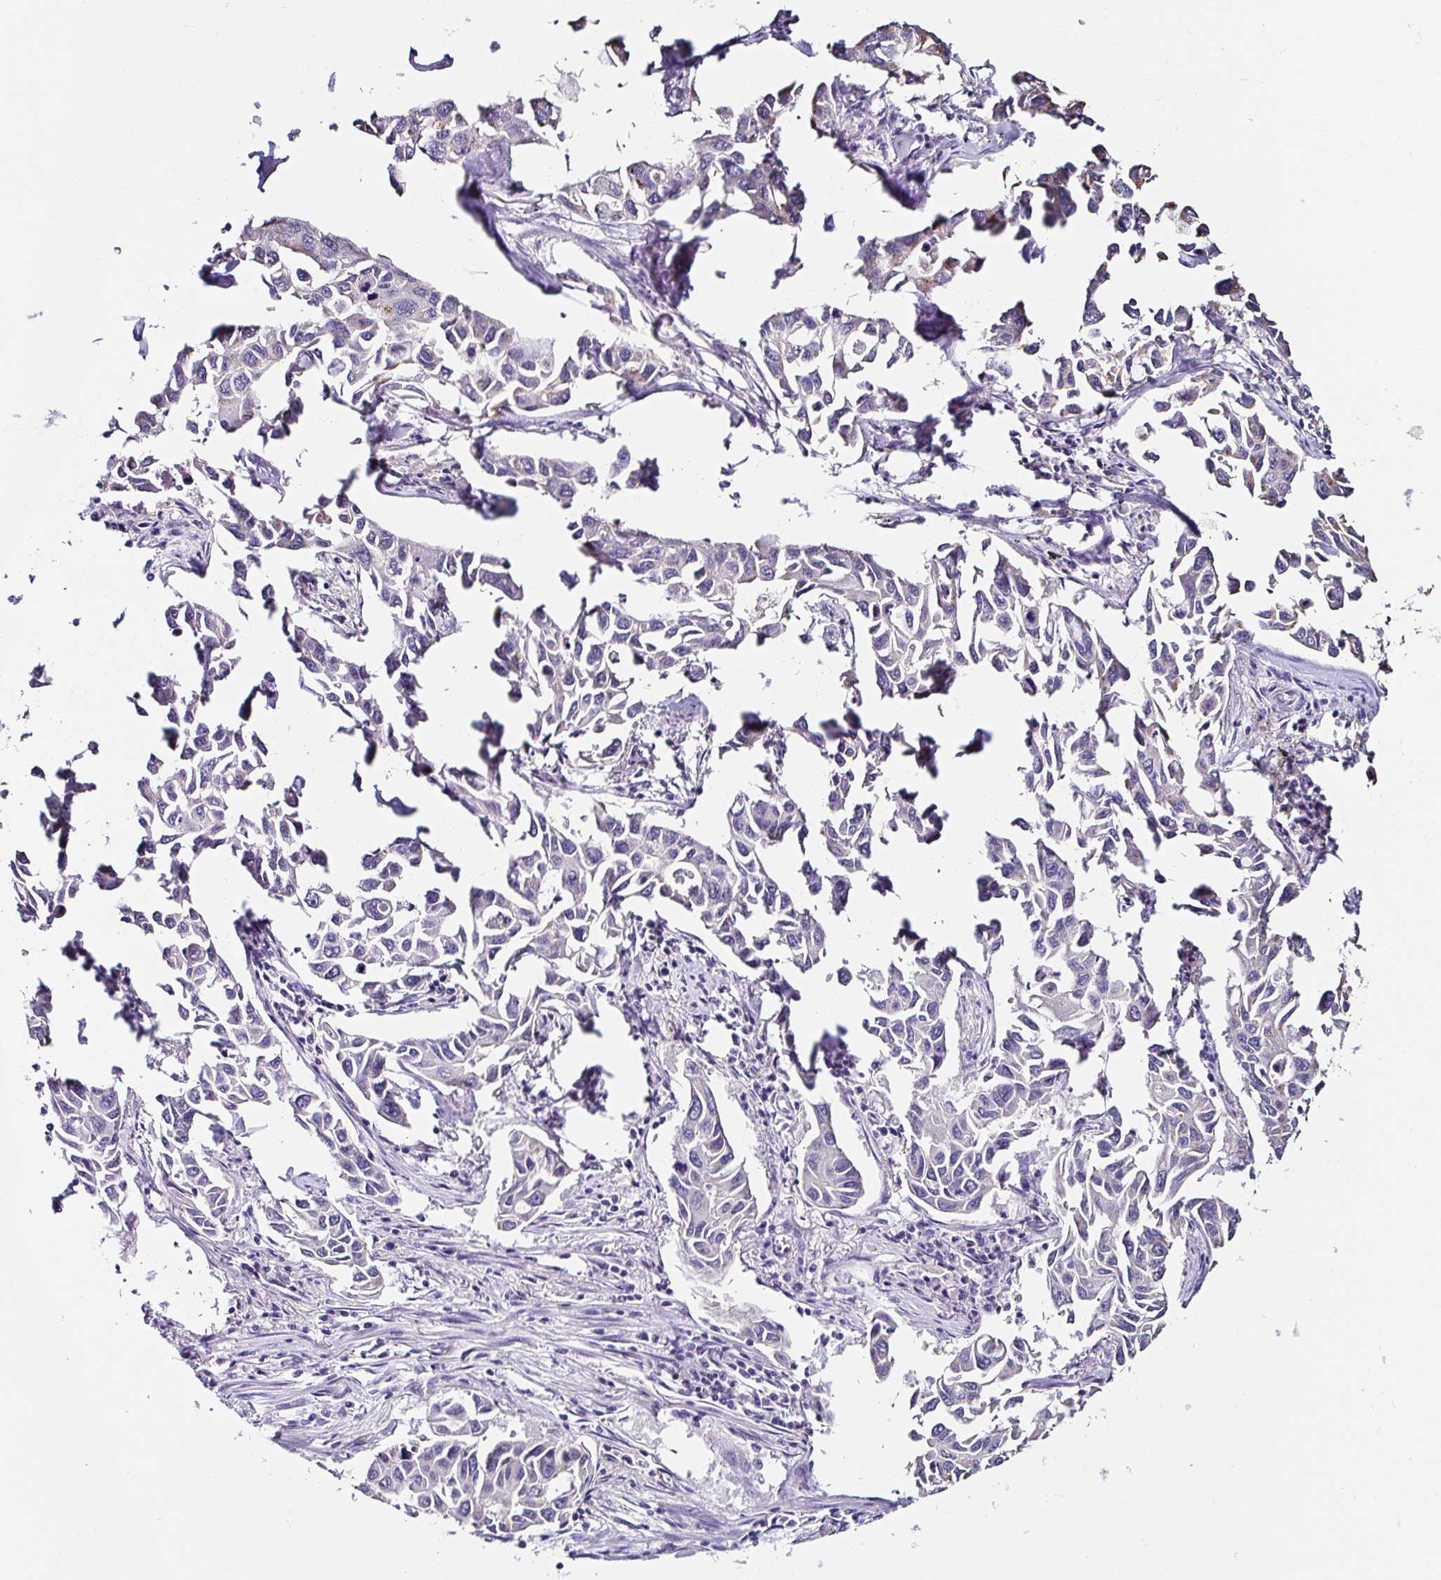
{"staining": {"intensity": "negative", "quantity": "none", "location": "none"}, "tissue": "lung cancer", "cell_type": "Tumor cells", "image_type": "cancer", "snomed": [{"axis": "morphology", "description": "Adenocarcinoma, NOS"}, {"axis": "topography", "description": "Lung"}], "caption": "Tumor cells are negative for protein expression in human adenocarcinoma (lung).", "gene": "TMPRSS11E", "patient": {"sex": "male", "age": 64}}